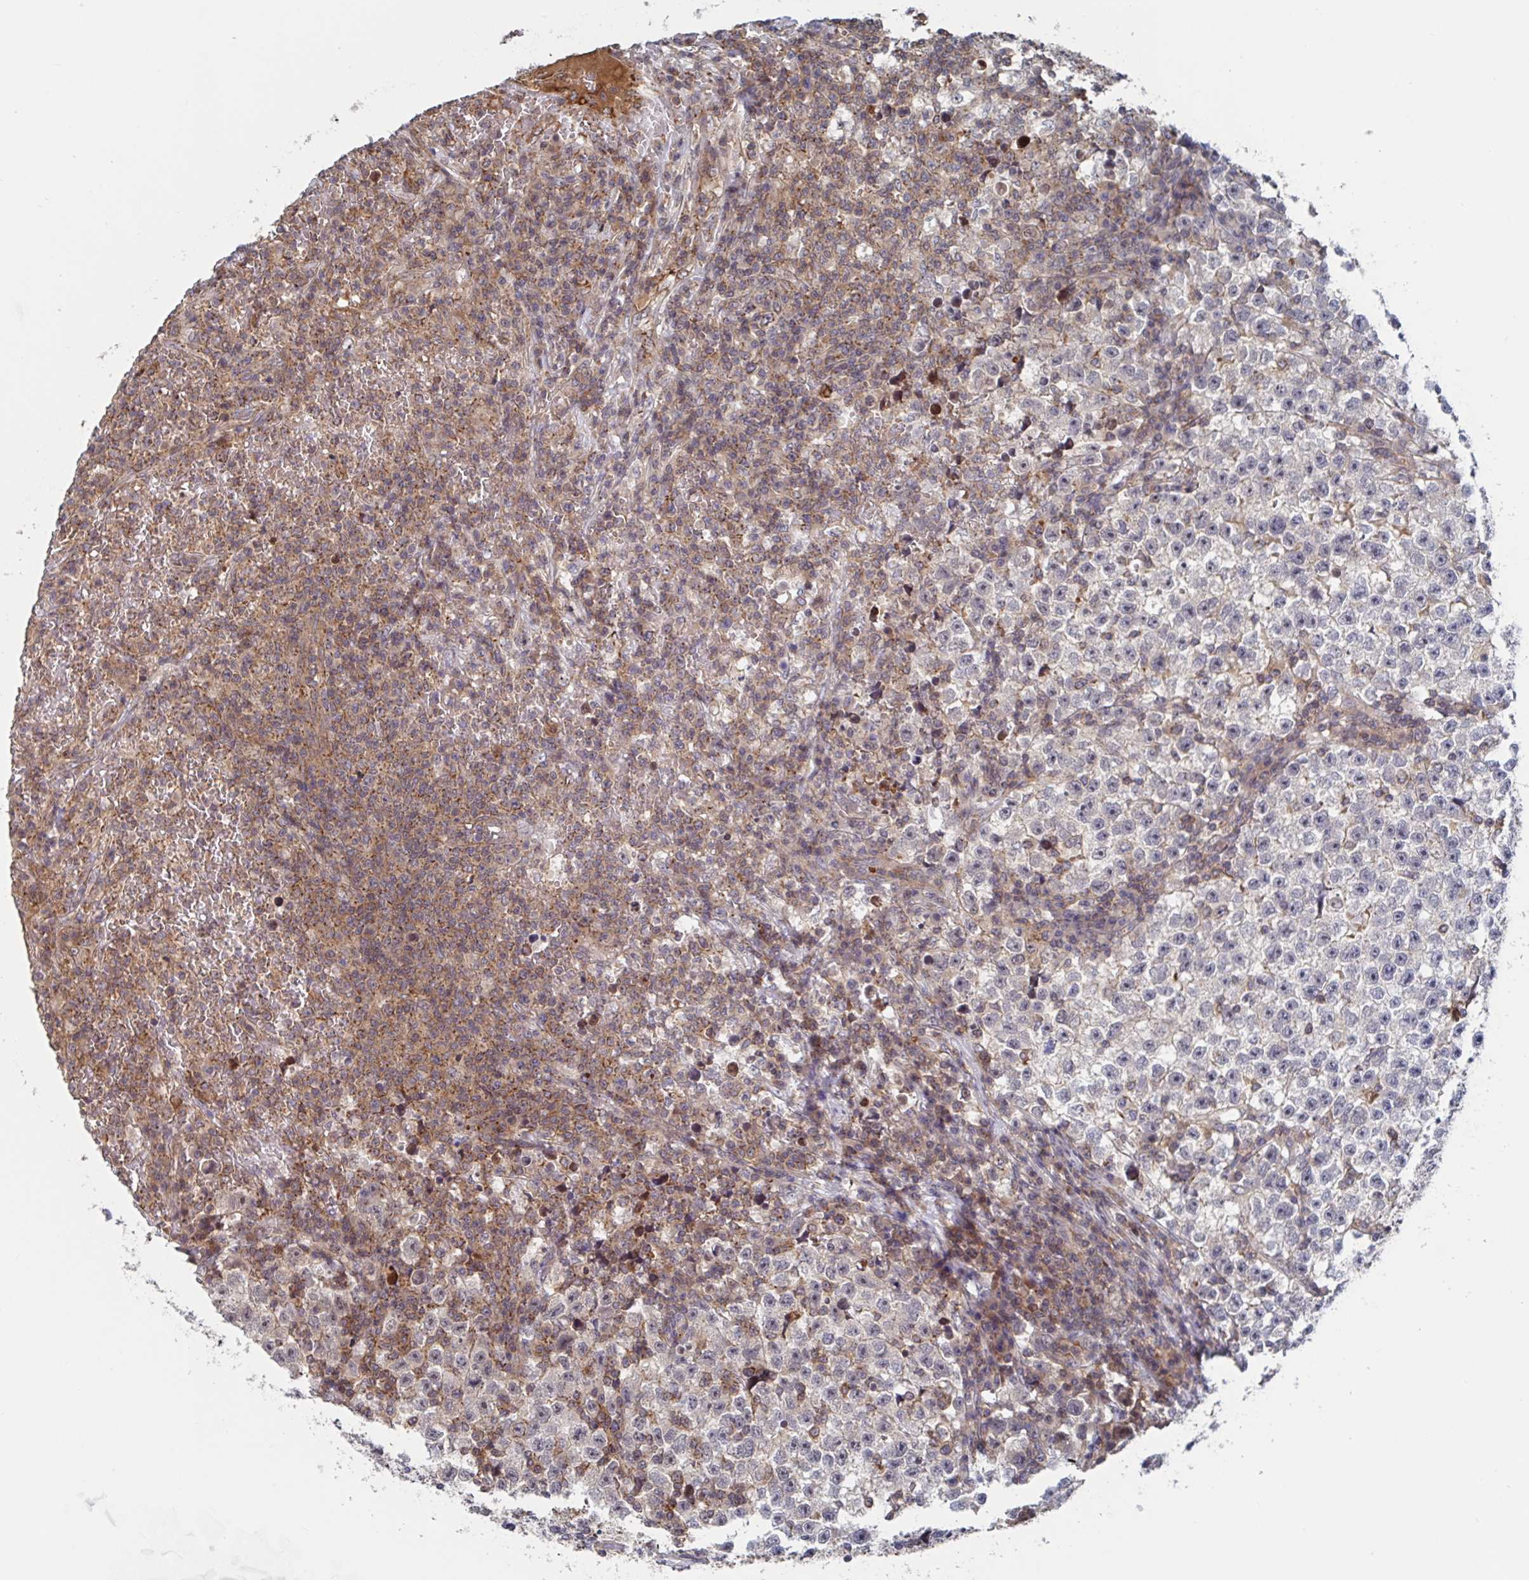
{"staining": {"intensity": "negative", "quantity": "none", "location": "none"}, "tissue": "testis cancer", "cell_type": "Tumor cells", "image_type": "cancer", "snomed": [{"axis": "morphology", "description": "Seminoma, NOS"}, {"axis": "topography", "description": "Testis"}], "caption": "Tumor cells are negative for brown protein staining in testis cancer (seminoma).", "gene": "DHRS12", "patient": {"sex": "male", "age": 22}}